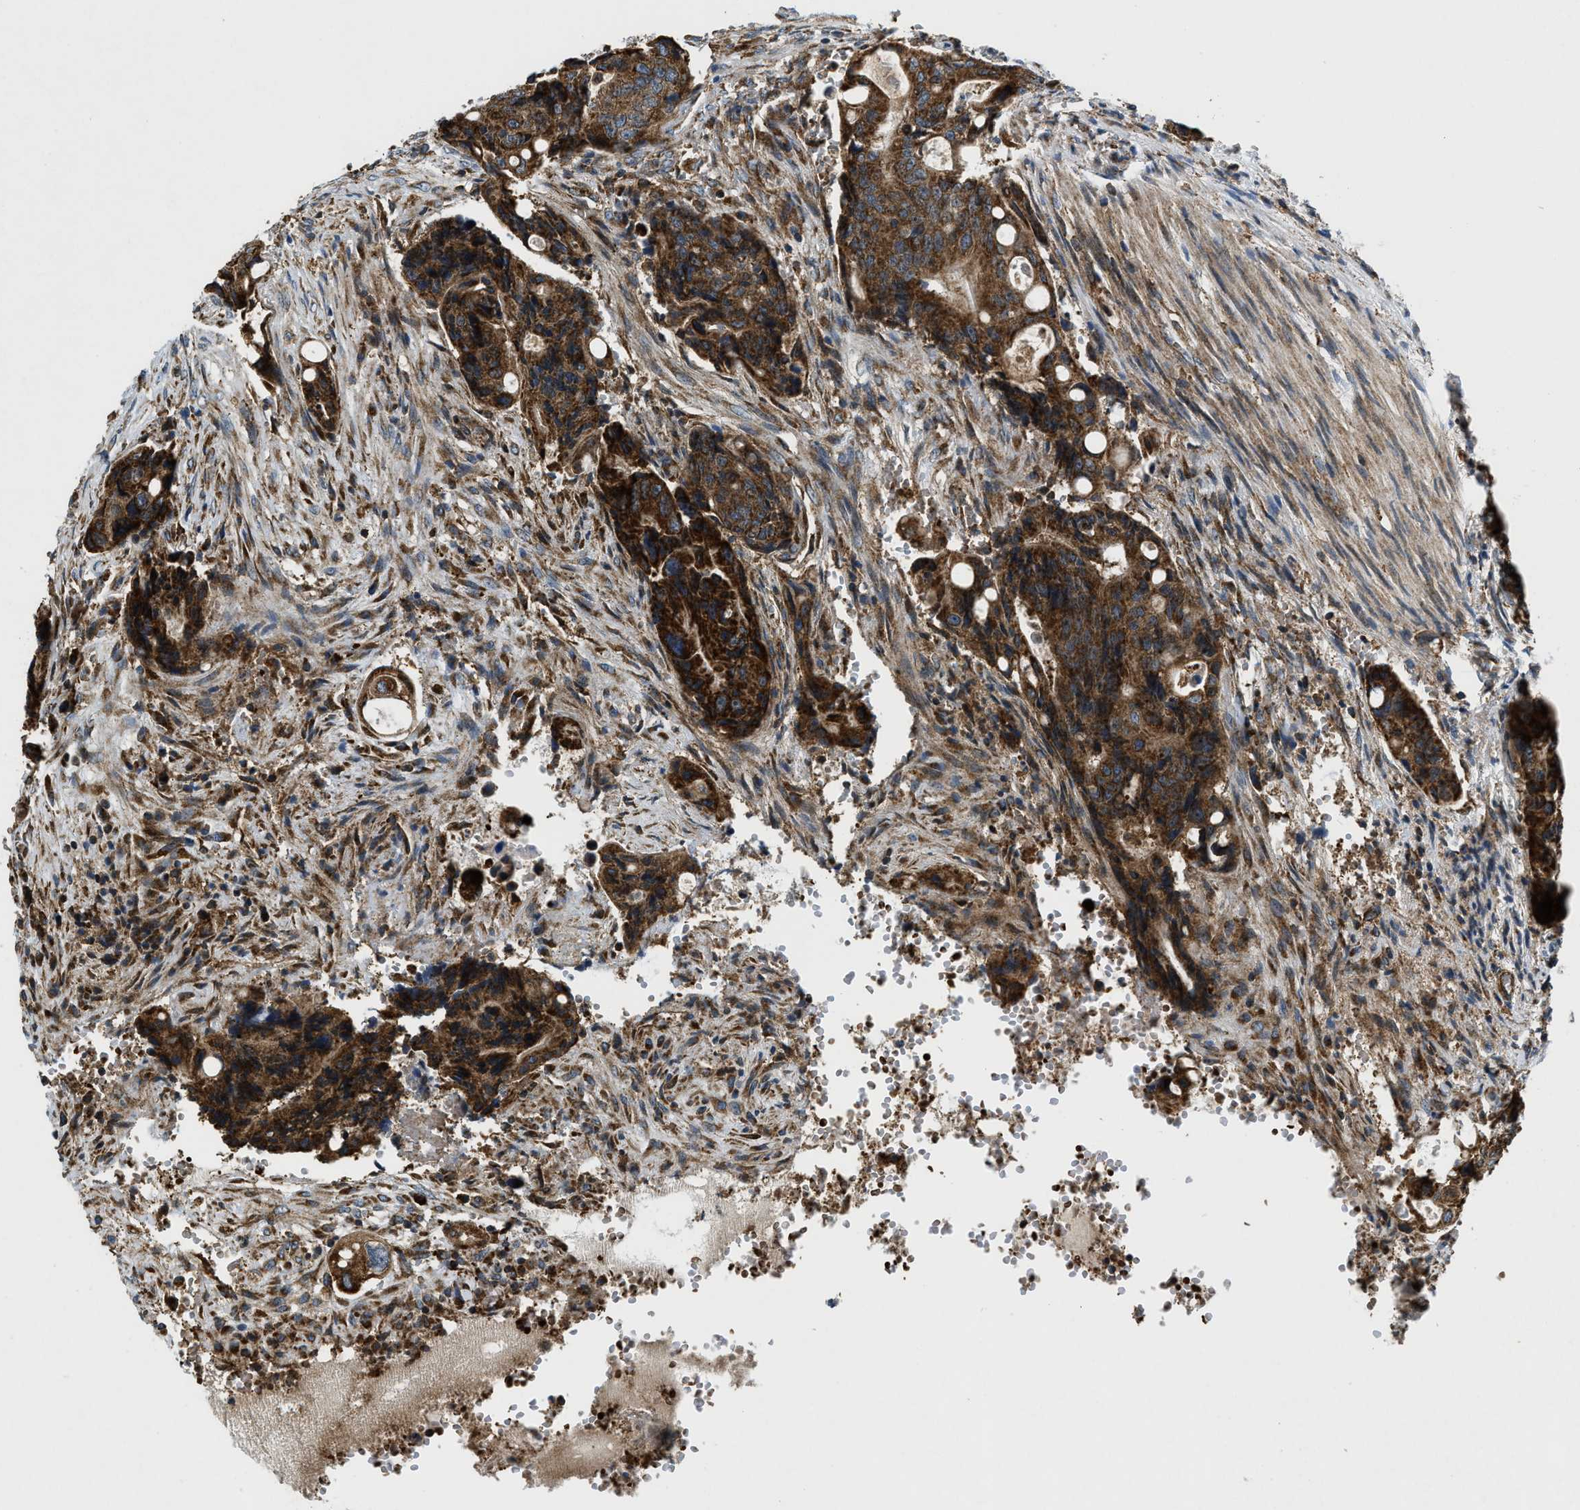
{"staining": {"intensity": "strong", "quantity": ">75%", "location": "cytoplasmic/membranous"}, "tissue": "colorectal cancer", "cell_type": "Tumor cells", "image_type": "cancer", "snomed": [{"axis": "morphology", "description": "Adenocarcinoma, NOS"}, {"axis": "topography", "description": "Colon"}], "caption": "An image of colorectal adenocarcinoma stained for a protein shows strong cytoplasmic/membranous brown staining in tumor cells.", "gene": "CSPG4", "patient": {"sex": "female", "age": 57}}